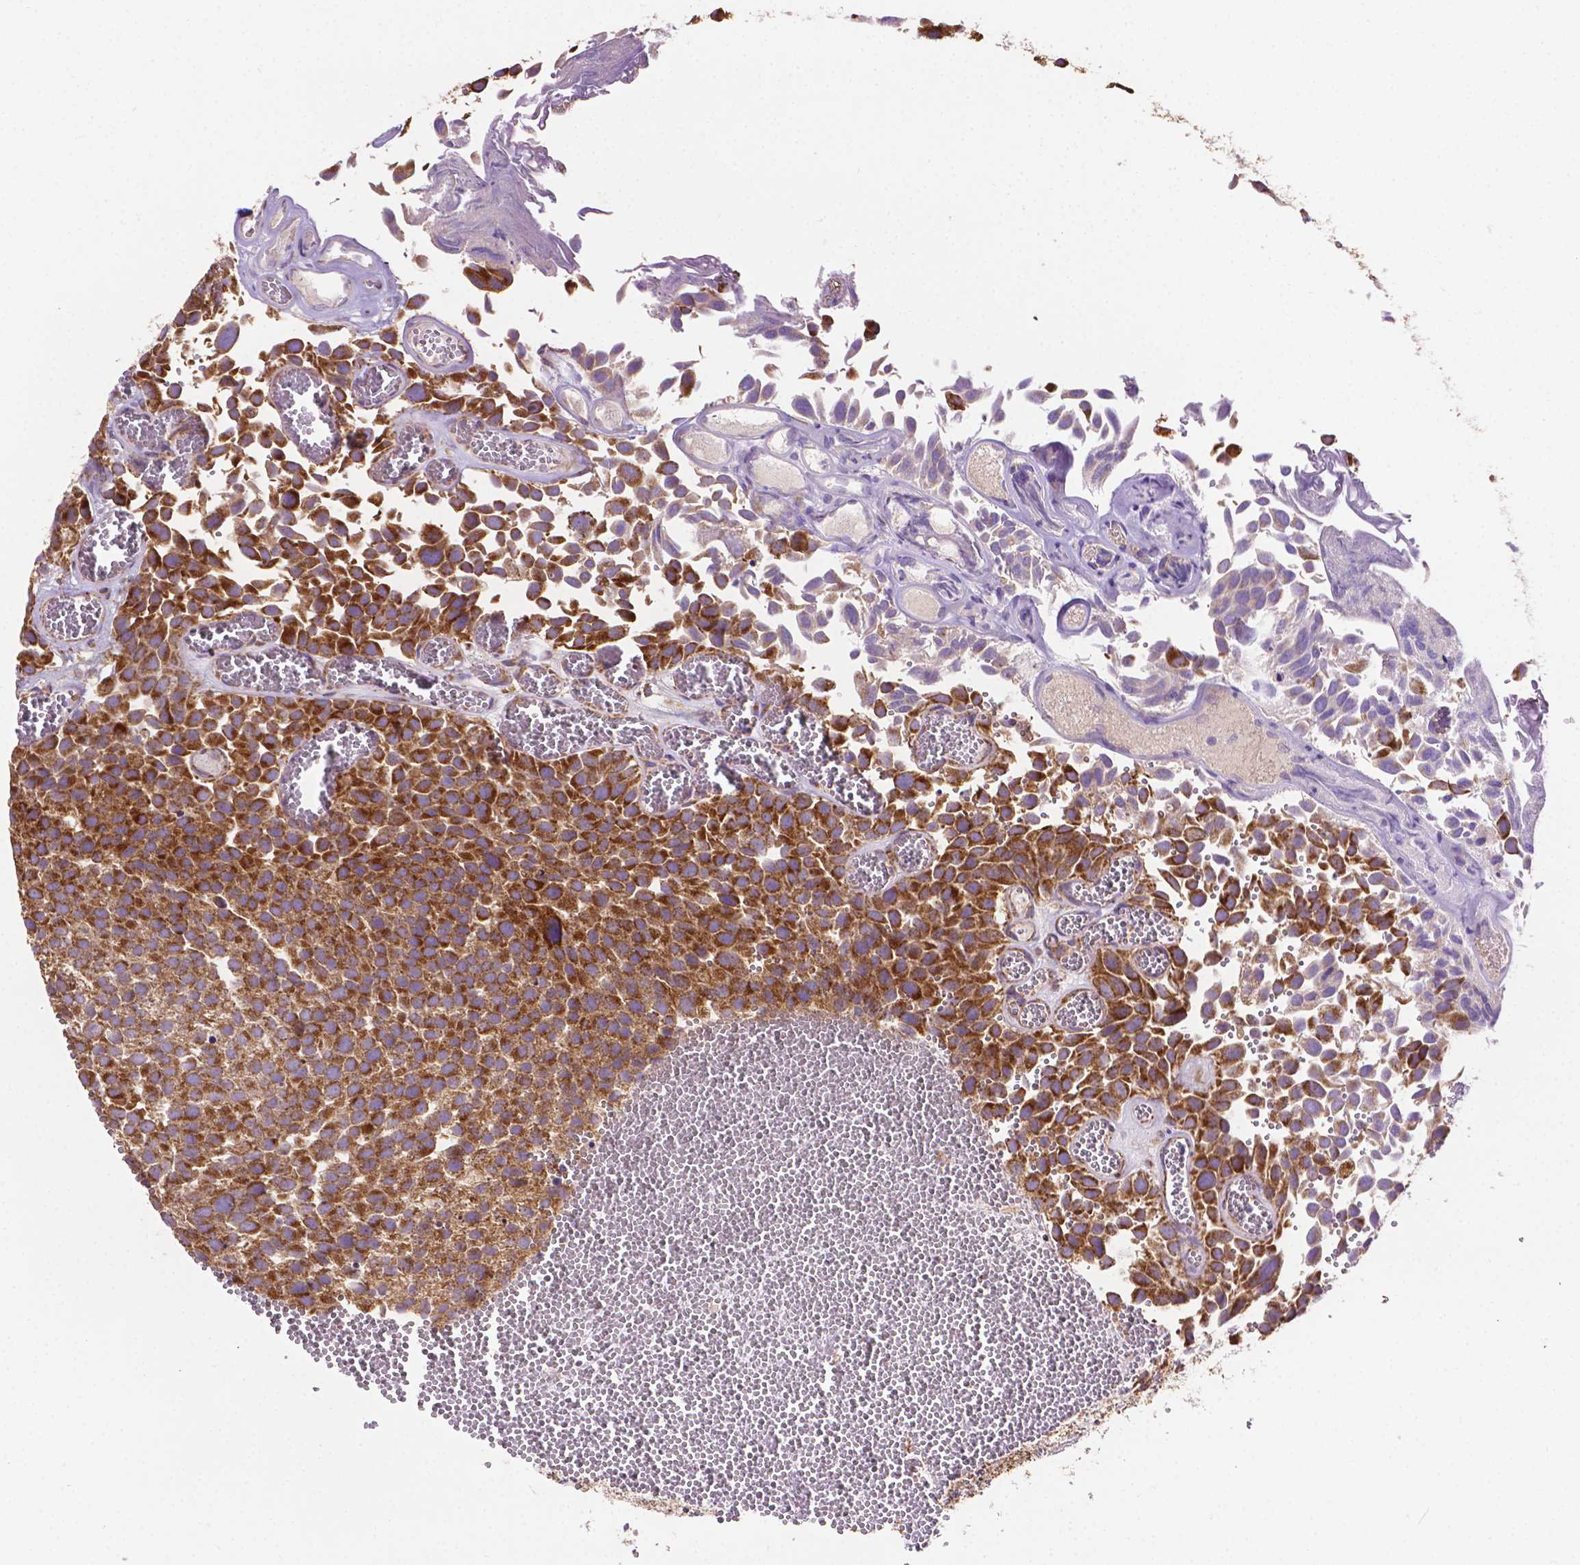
{"staining": {"intensity": "strong", "quantity": ">75%", "location": "cytoplasmic/membranous"}, "tissue": "urothelial cancer", "cell_type": "Tumor cells", "image_type": "cancer", "snomed": [{"axis": "morphology", "description": "Urothelial carcinoma, Low grade"}, {"axis": "topography", "description": "Urinary bladder"}], "caption": "Immunohistochemistry histopathology image of neoplastic tissue: urothelial cancer stained using immunohistochemistry (IHC) demonstrates high levels of strong protein expression localized specifically in the cytoplasmic/membranous of tumor cells, appearing as a cytoplasmic/membranous brown color.", "gene": "ILVBL", "patient": {"sex": "female", "age": 69}}